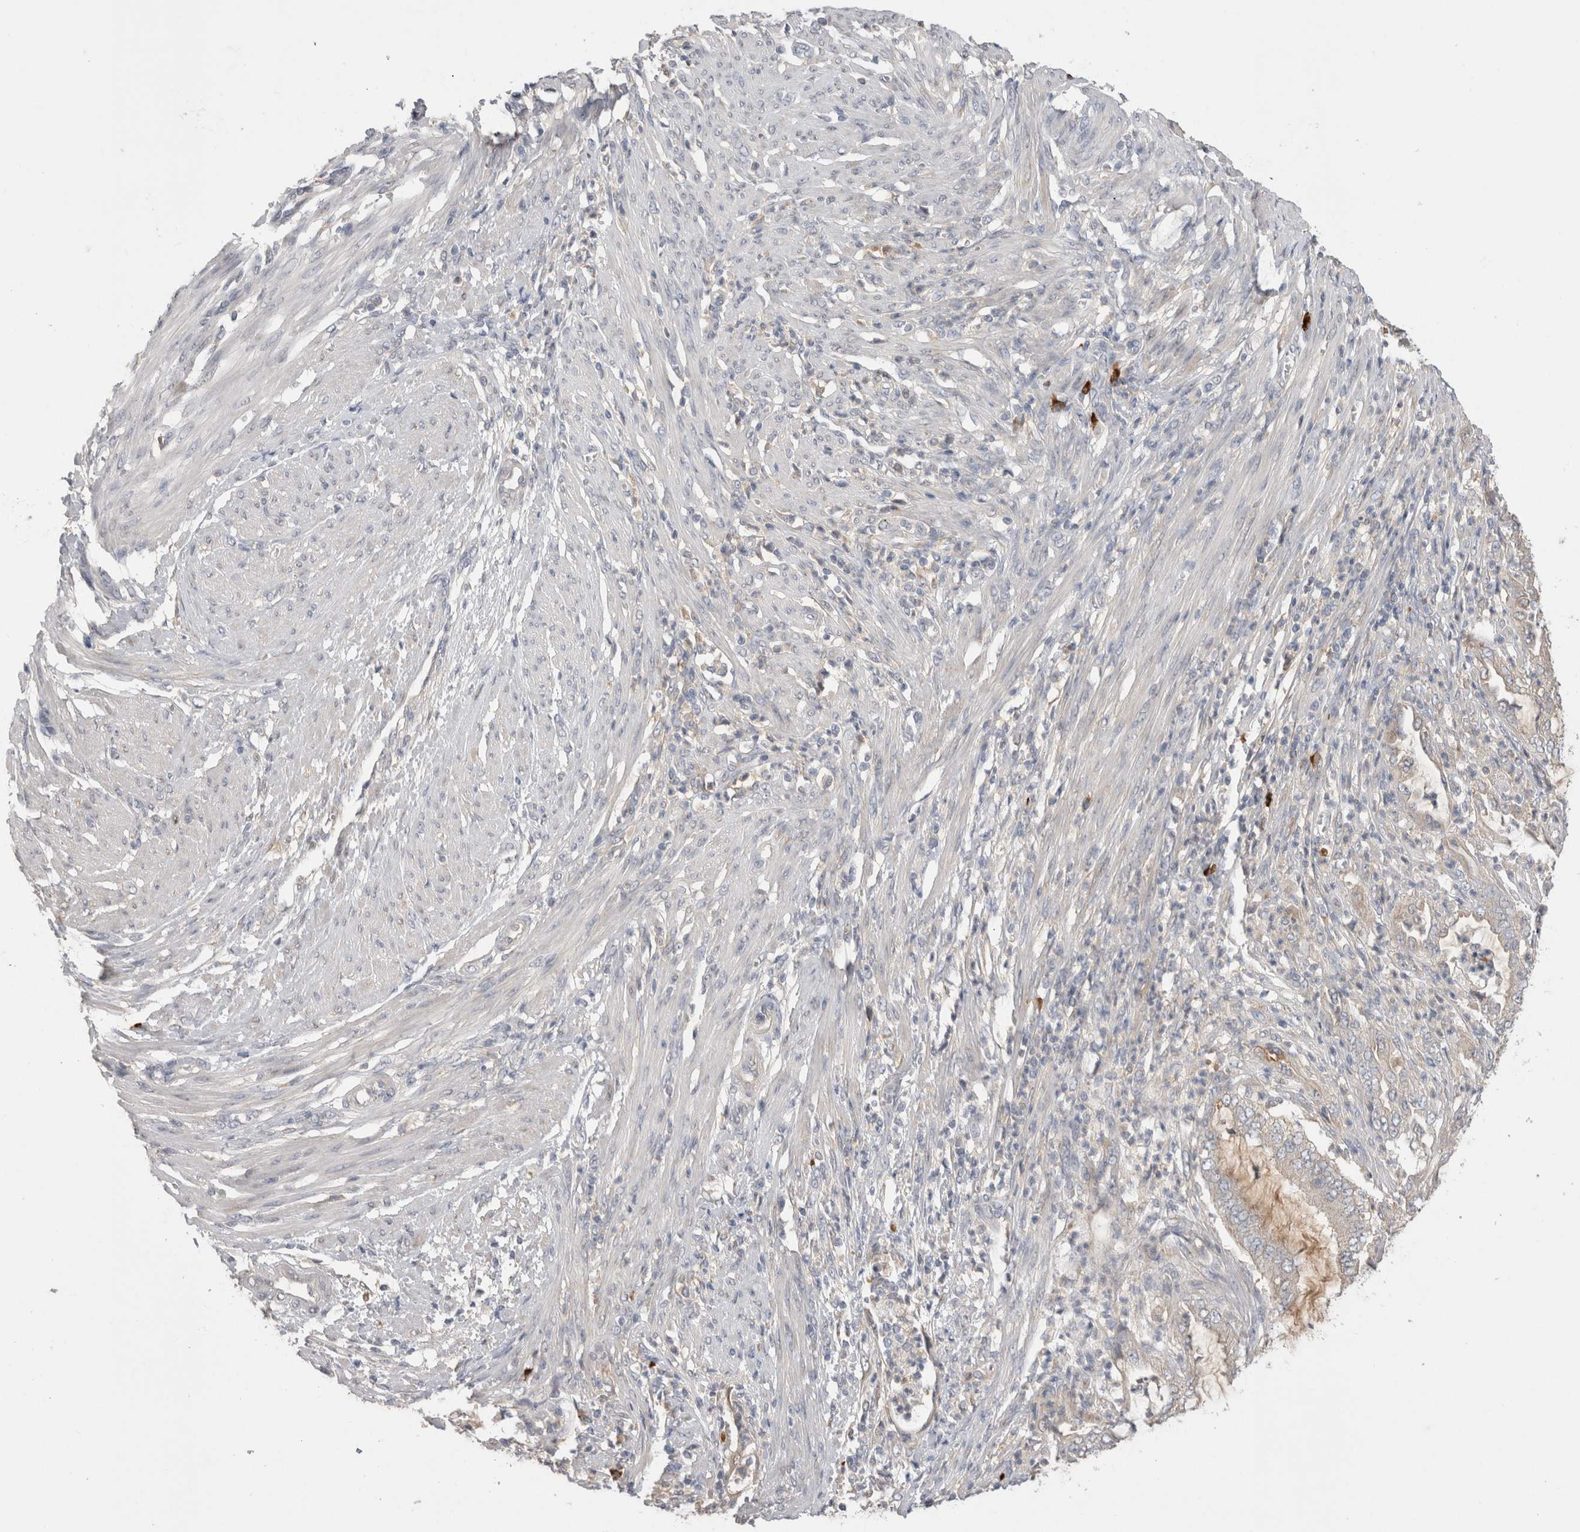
{"staining": {"intensity": "negative", "quantity": "none", "location": "none"}, "tissue": "endometrial cancer", "cell_type": "Tumor cells", "image_type": "cancer", "snomed": [{"axis": "morphology", "description": "Adenocarcinoma, NOS"}, {"axis": "topography", "description": "Endometrium"}], "caption": "Tumor cells show no significant protein positivity in endometrial cancer. The staining is performed using DAB (3,3'-diaminobenzidine) brown chromogen with nuclei counter-stained in using hematoxylin.", "gene": "PPP3CC", "patient": {"sex": "female", "age": 51}}